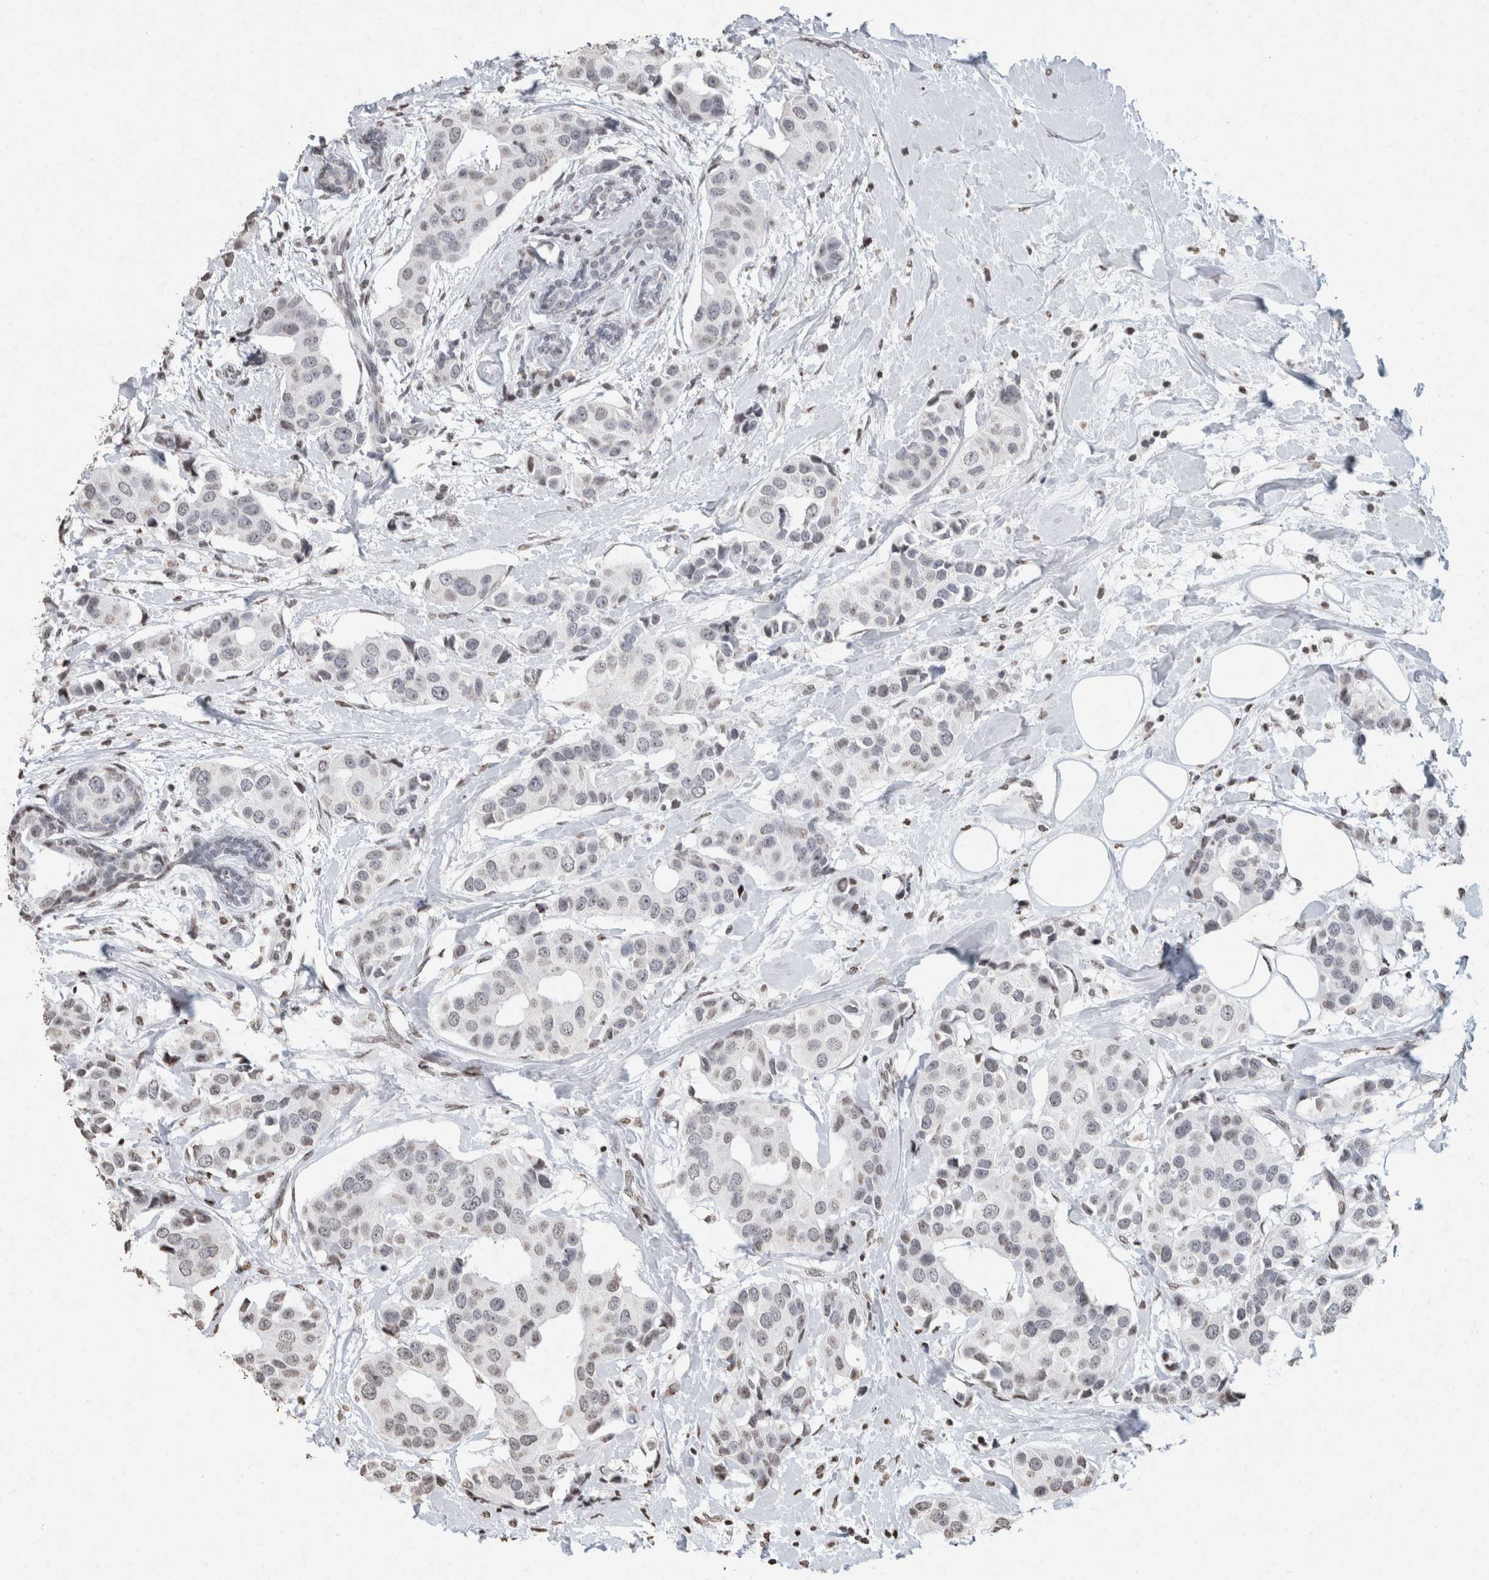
{"staining": {"intensity": "weak", "quantity": "<25%", "location": "nuclear"}, "tissue": "breast cancer", "cell_type": "Tumor cells", "image_type": "cancer", "snomed": [{"axis": "morphology", "description": "Normal tissue, NOS"}, {"axis": "morphology", "description": "Duct carcinoma"}, {"axis": "topography", "description": "Breast"}], "caption": "There is no significant expression in tumor cells of breast cancer (invasive ductal carcinoma).", "gene": "CNTN1", "patient": {"sex": "female", "age": 39}}